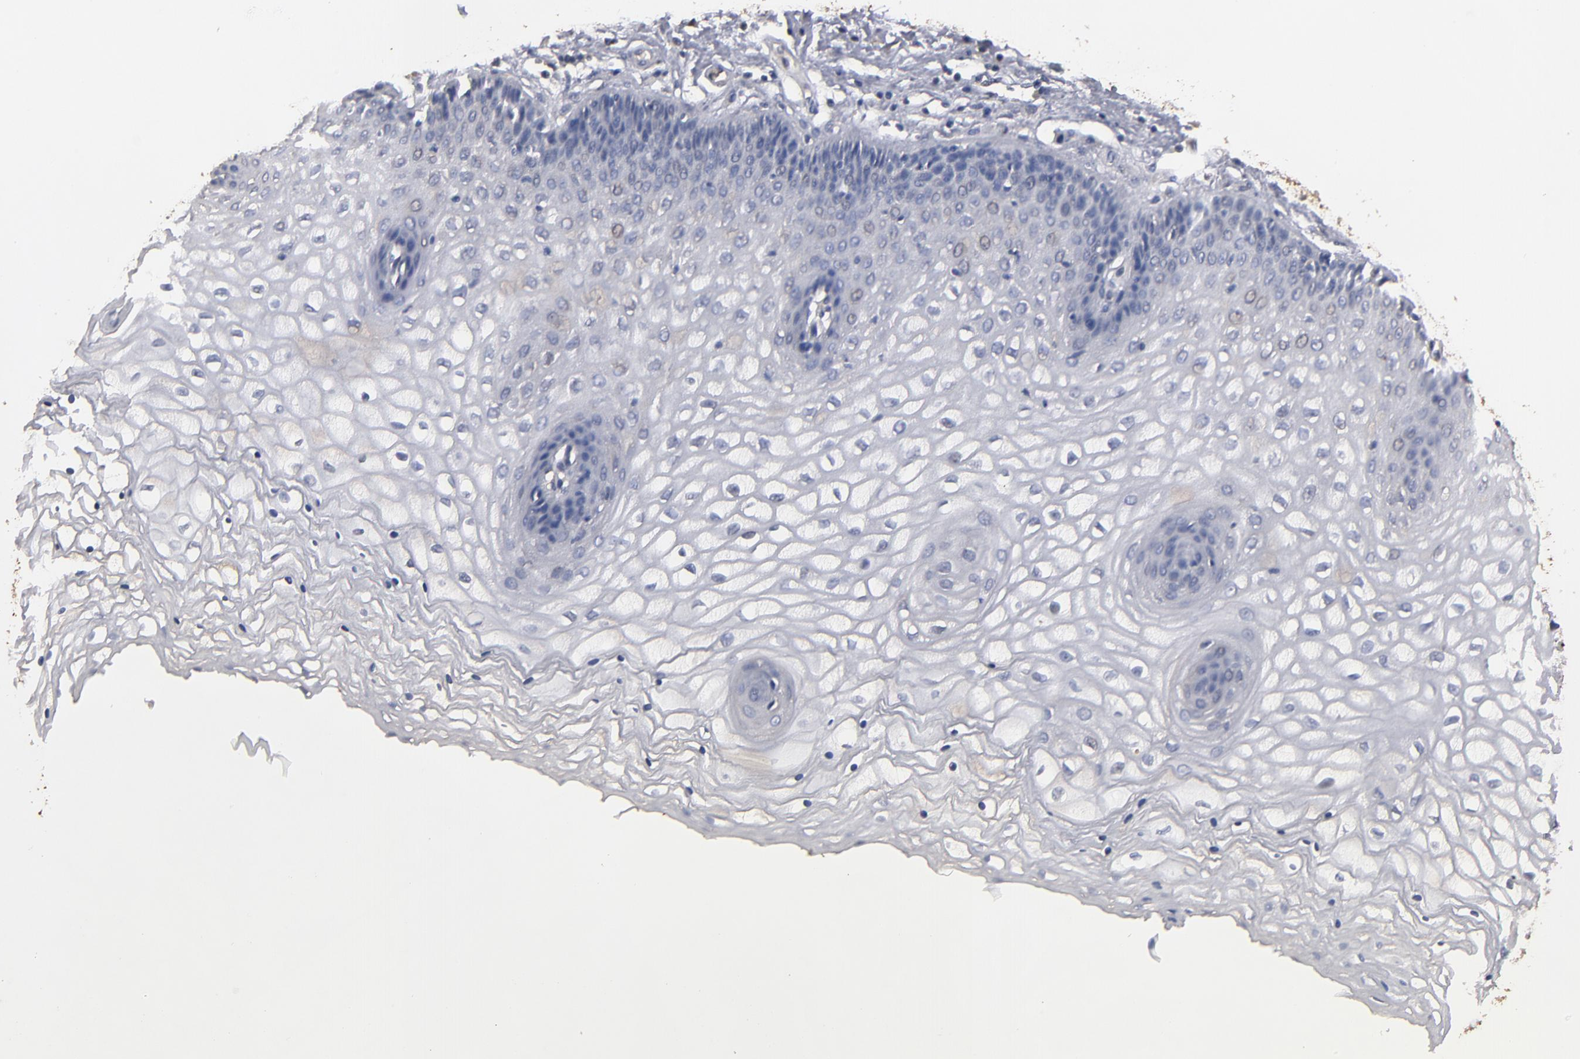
{"staining": {"intensity": "negative", "quantity": "none", "location": "none"}, "tissue": "vagina", "cell_type": "Squamous epithelial cells", "image_type": "normal", "snomed": [{"axis": "morphology", "description": "Normal tissue, NOS"}, {"axis": "topography", "description": "Vagina"}], "caption": "This micrograph is of unremarkable vagina stained with immunohistochemistry to label a protein in brown with the nuclei are counter-stained blue. There is no staining in squamous epithelial cells.", "gene": "RO60", "patient": {"sex": "female", "age": 34}}